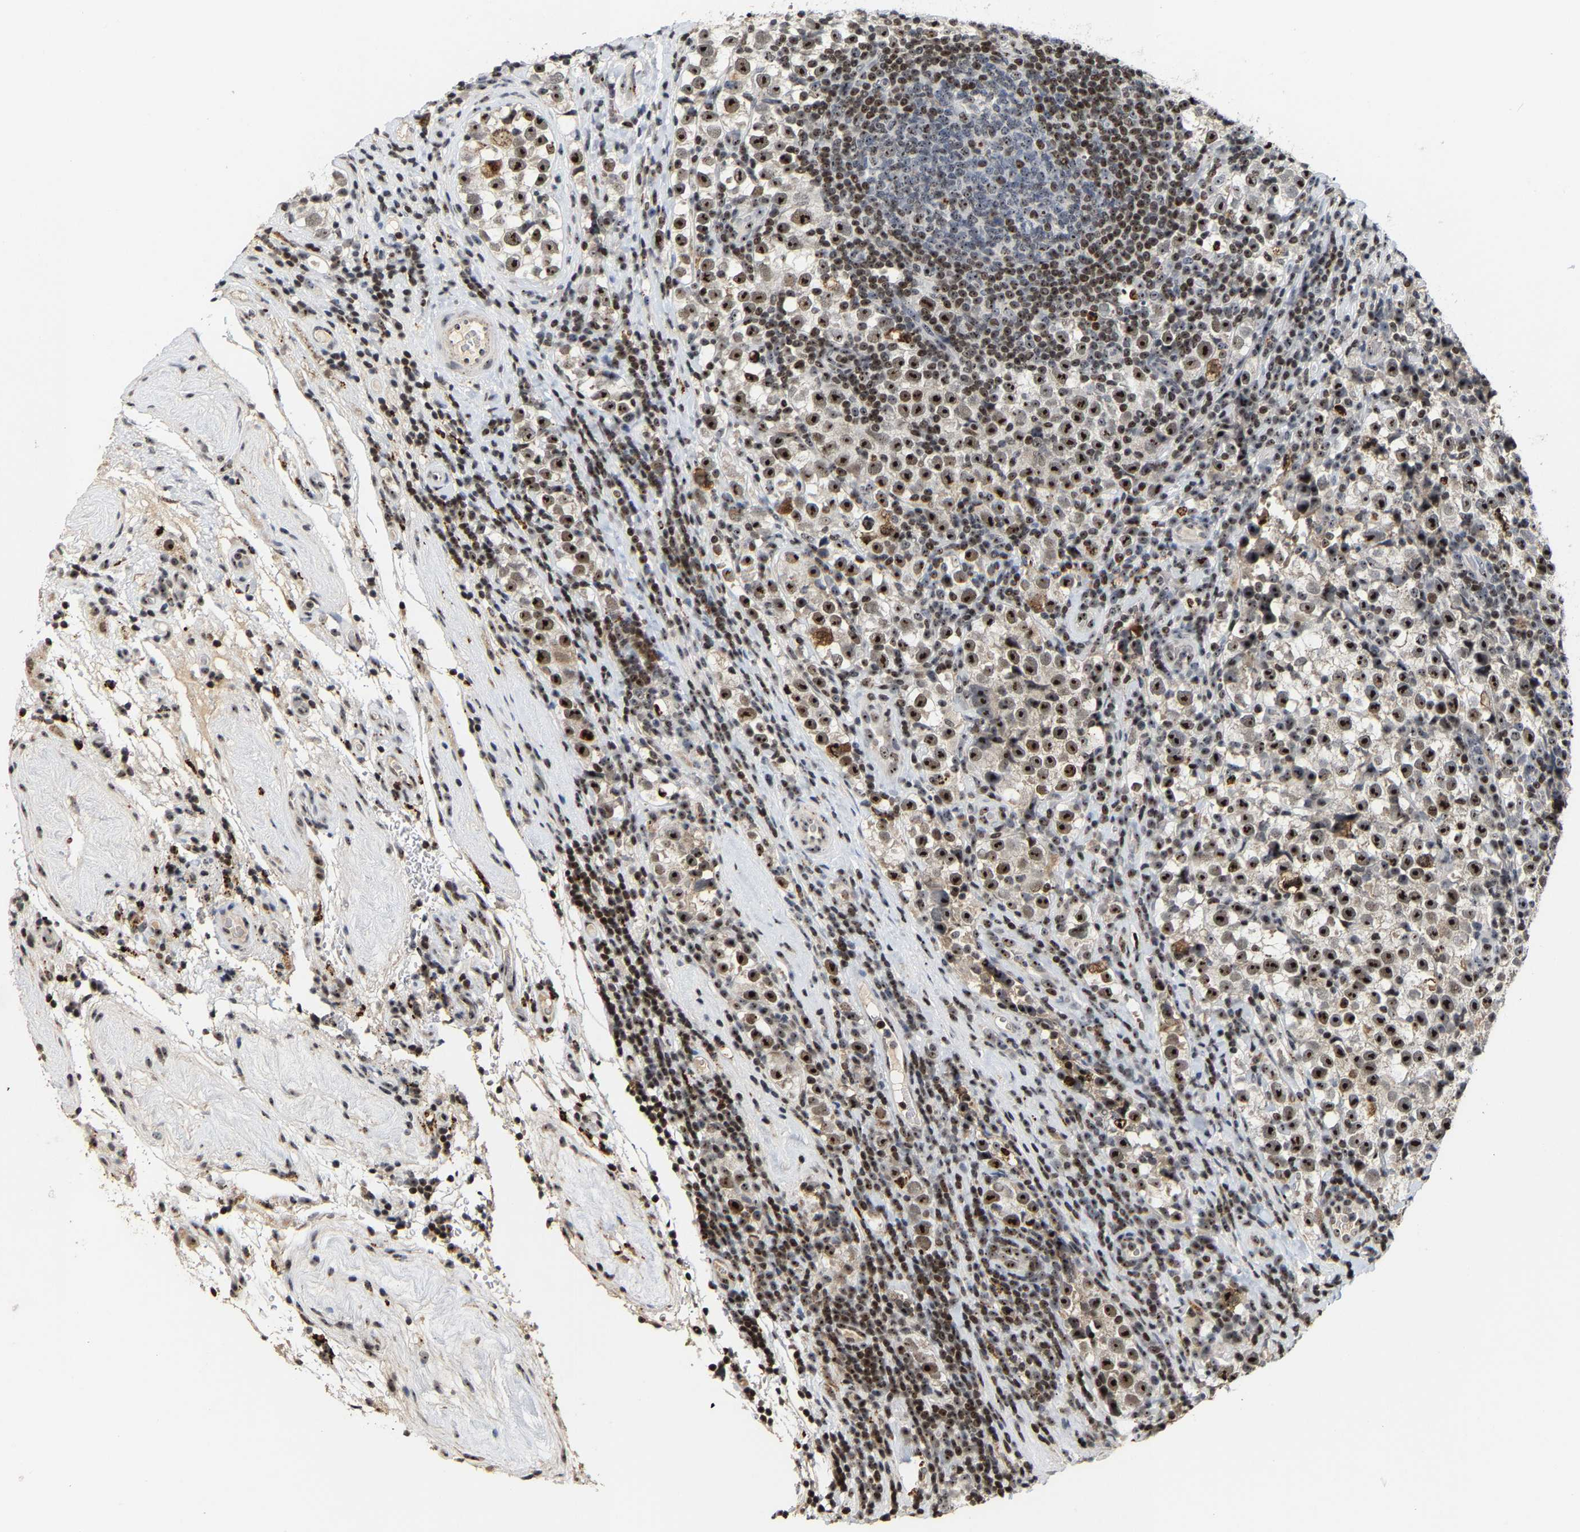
{"staining": {"intensity": "strong", "quantity": ">75%", "location": "nuclear"}, "tissue": "testis cancer", "cell_type": "Tumor cells", "image_type": "cancer", "snomed": [{"axis": "morphology", "description": "Normal tissue, NOS"}, {"axis": "morphology", "description": "Seminoma, NOS"}, {"axis": "topography", "description": "Testis"}], "caption": "Immunohistochemical staining of human testis cancer (seminoma) demonstrates high levels of strong nuclear protein expression in about >75% of tumor cells.", "gene": "NOP58", "patient": {"sex": "male", "age": 43}}